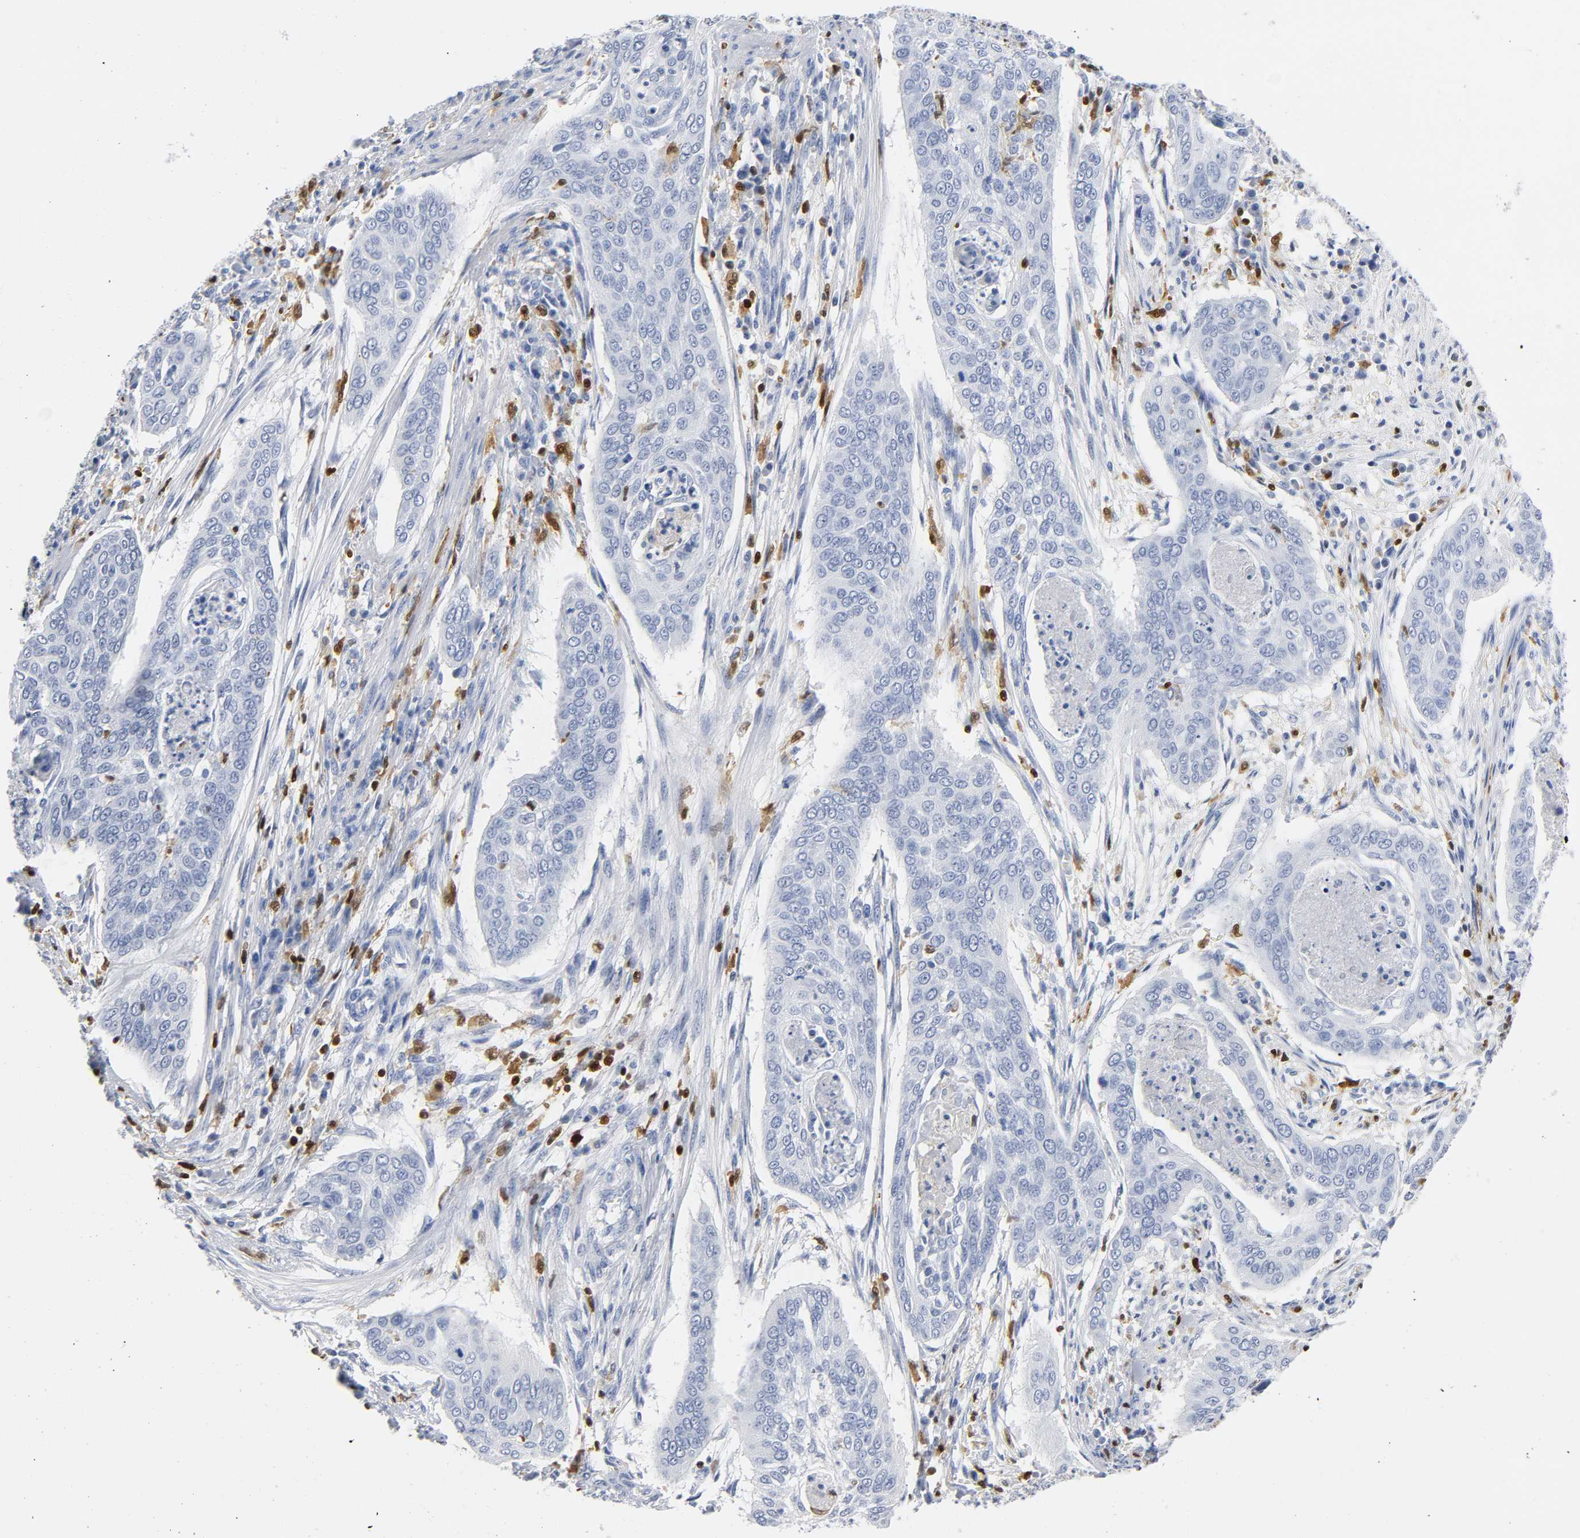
{"staining": {"intensity": "negative", "quantity": "none", "location": "none"}, "tissue": "cervical cancer", "cell_type": "Tumor cells", "image_type": "cancer", "snomed": [{"axis": "morphology", "description": "Squamous cell carcinoma, NOS"}, {"axis": "topography", "description": "Cervix"}], "caption": "IHC micrograph of neoplastic tissue: human cervical cancer stained with DAB demonstrates no significant protein positivity in tumor cells.", "gene": "DOK2", "patient": {"sex": "female", "age": 39}}